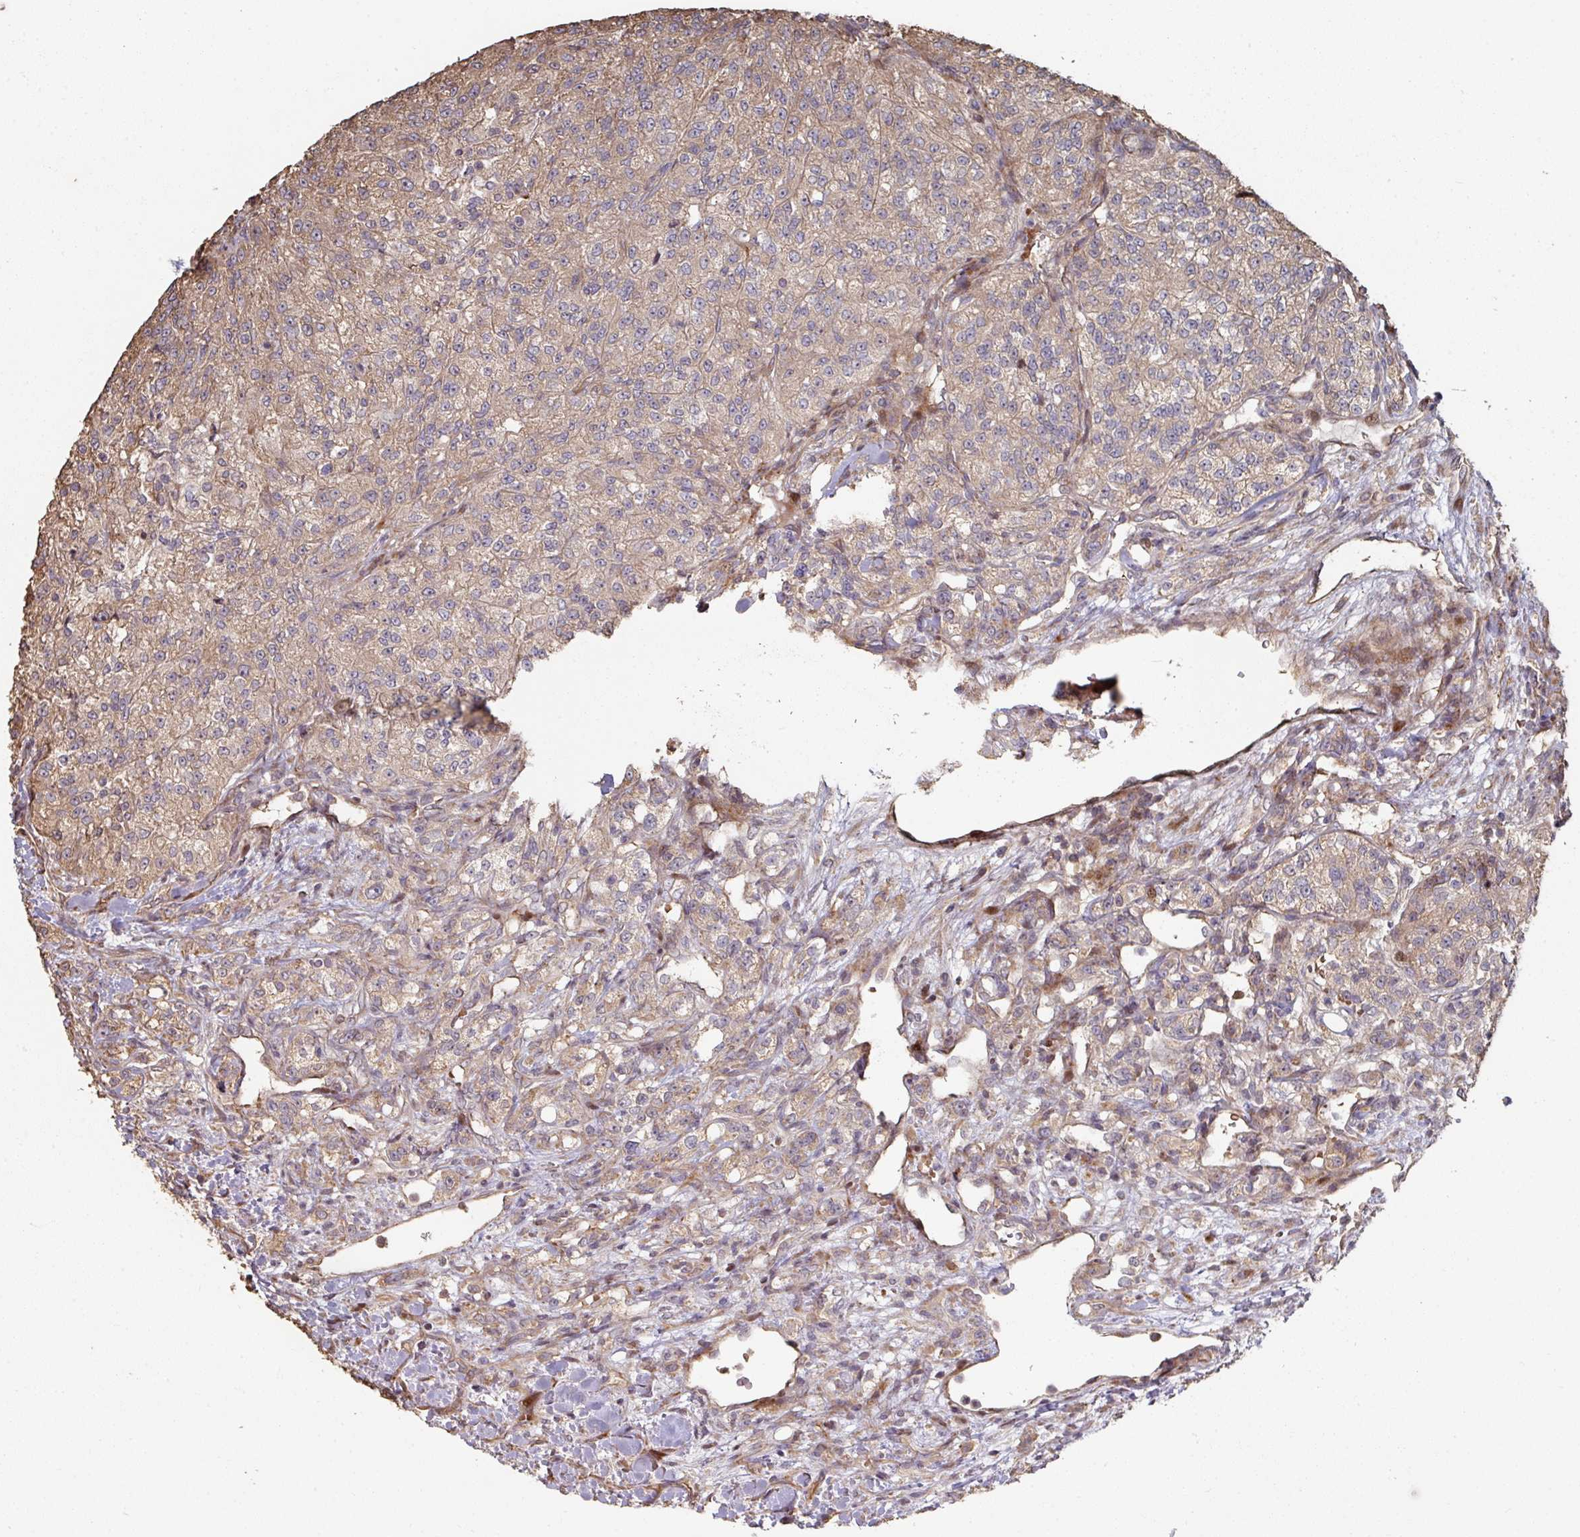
{"staining": {"intensity": "weak", "quantity": ">75%", "location": "cytoplasmic/membranous"}, "tissue": "renal cancer", "cell_type": "Tumor cells", "image_type": "cancer", "snomed": [{"axis": "morphology", "description": "Adenocarcinoma, NOS"}, {"axis": "topography", "description": "Kidney"}], "caption": "This is a micrograph of immunohistochemistry staining of renal adenocarcinoma, which shows weak expression in the cytoplasmic/membranous of tumor cells.", "gene": "CA7", "patient": {"sex": "female", "age": 63}}